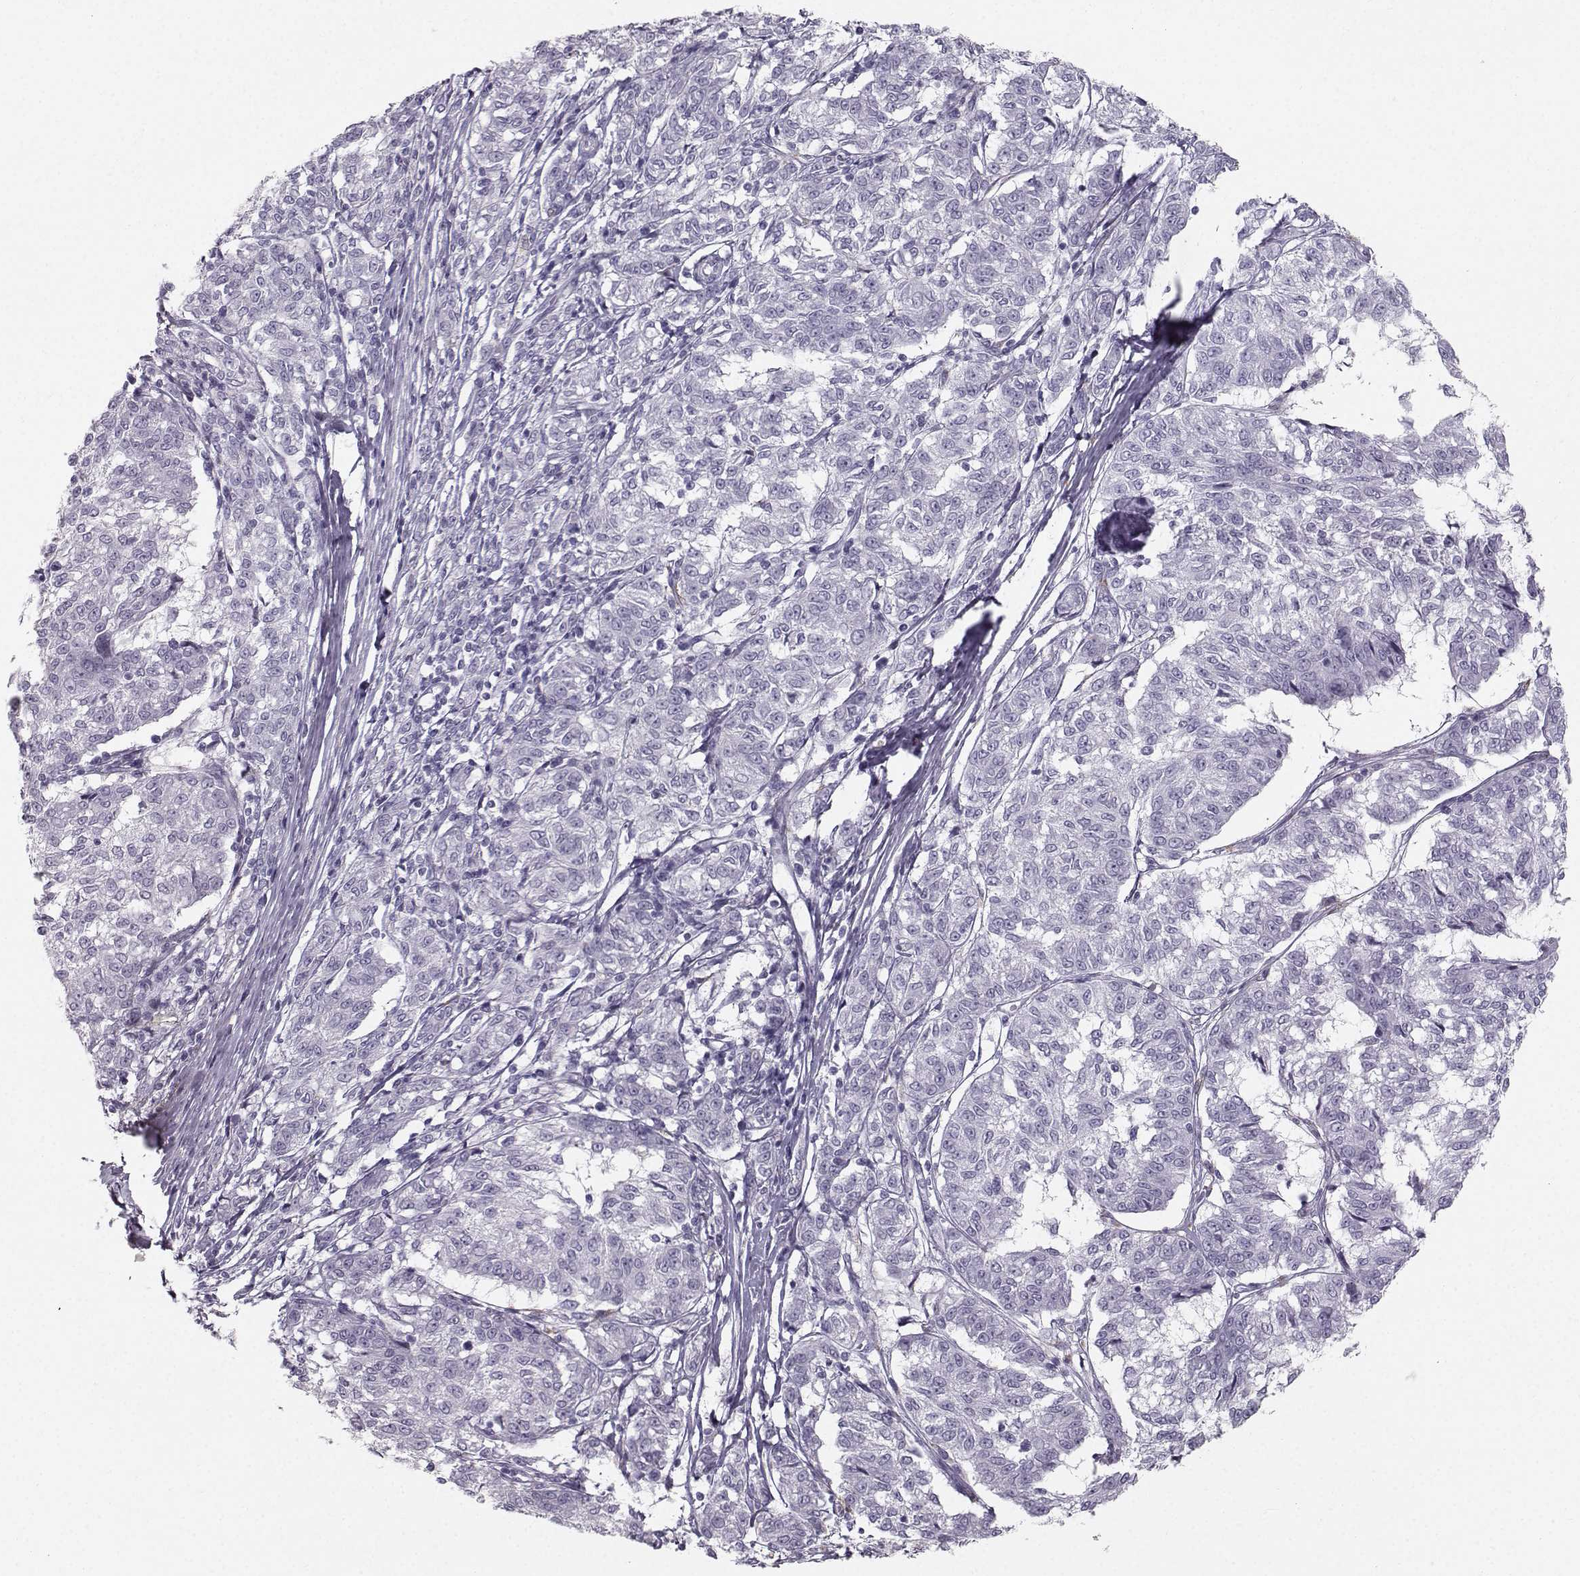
{"staining": {"intensity": "negative", "quantity": "none", "location": "none"}, "tissue": "melanoma", "cell_type": "Tumor cells", "image_type": "cancer", "snomed": [{"axis": "morphology", "description": "Malignant melanoma, NOS"}, {"axis": "topography", "description": "Skin"}], "caption": "An immunohistochemistry photomicrograph of malignant melanoma is shown. There is no staining in tumor cells of malignant melanoma.", "gene": "CASR", "patient": {"sex": "female", "age": 72}}